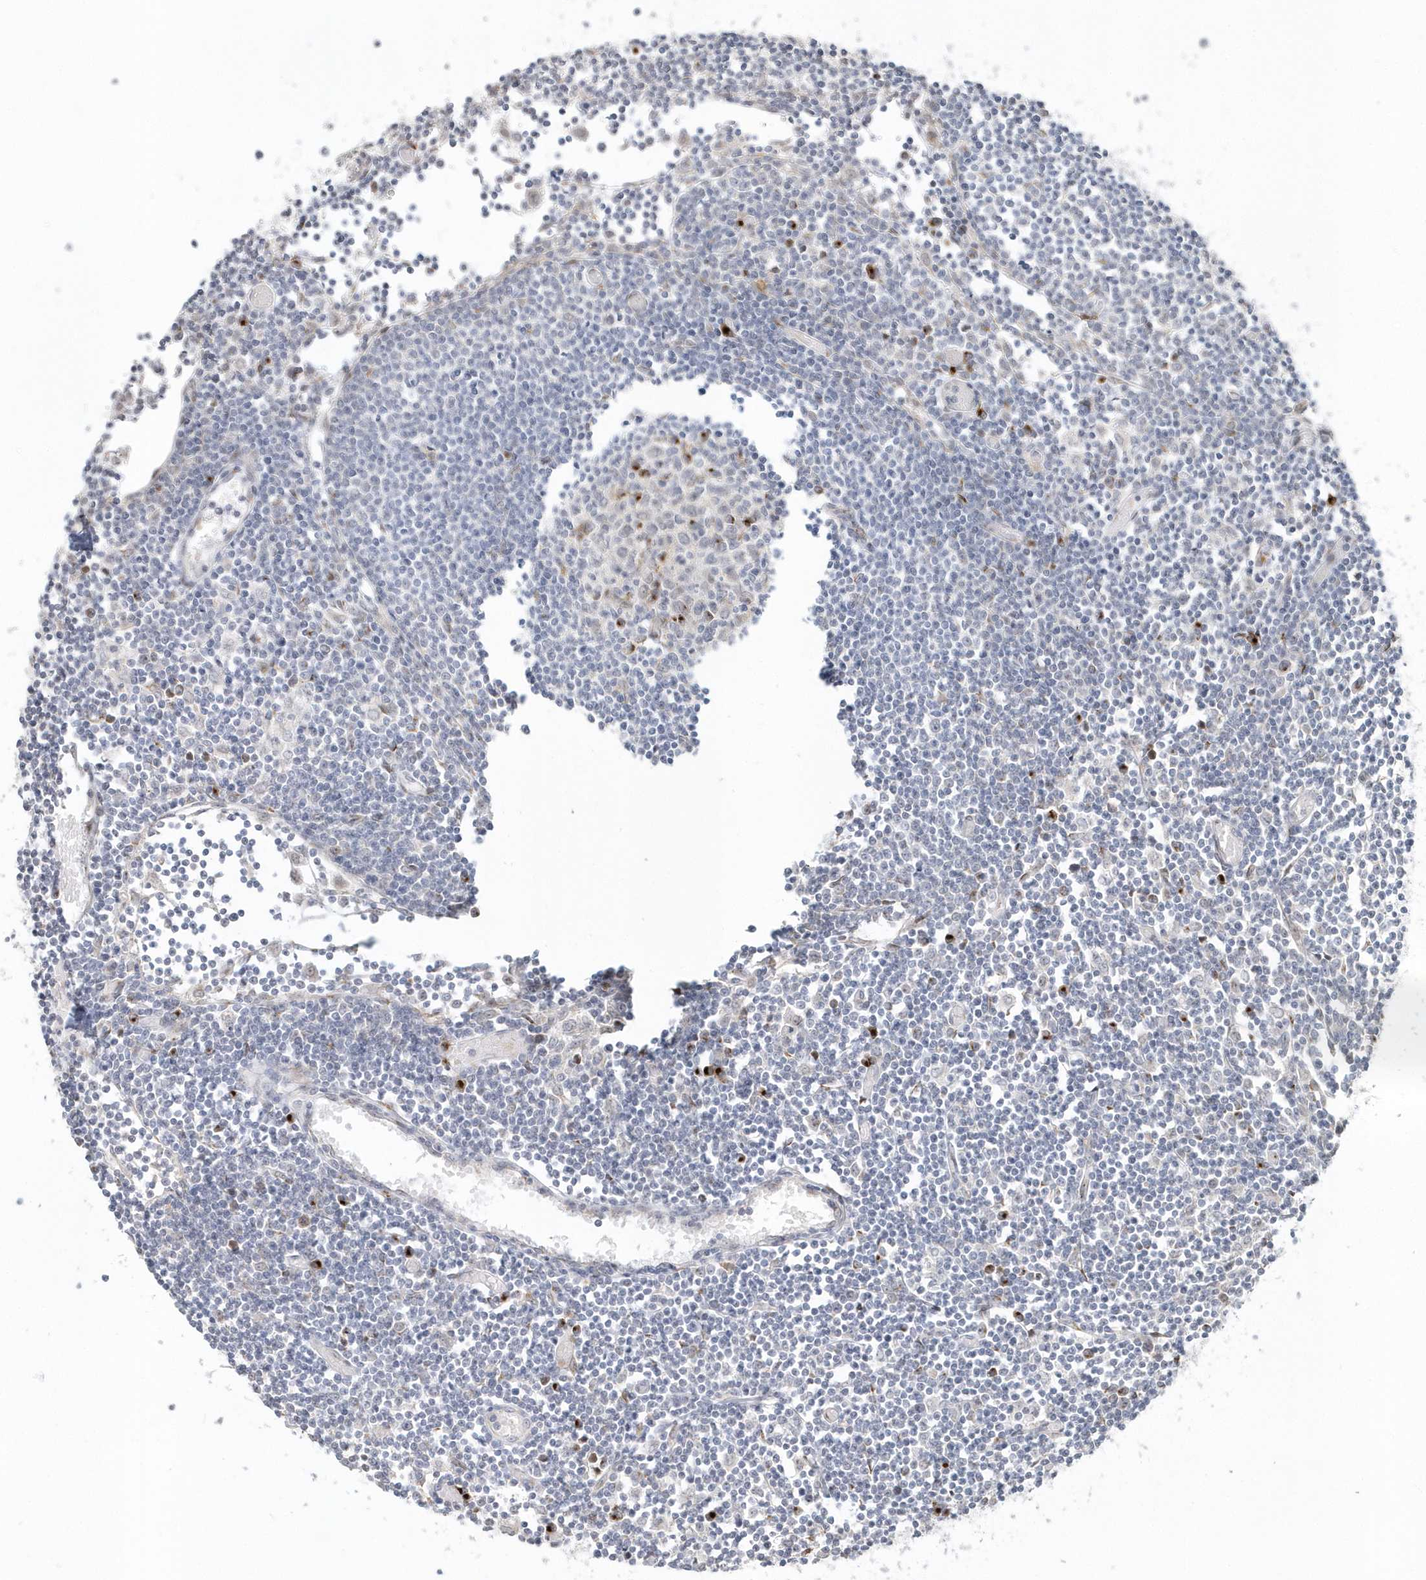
{"staining": {"intensity": "strong", "quantity": "<25%", "location": "cytoplasmic/membranous"}, "tissue": "lymph node", "cell_type": "Germinal center cells", "image_type": "normal", "snomed": [{"axis": "morphology", "description": "Normal tissue, NOS"}, {"axis": "topography", "description": "Lymph node"}], "caption": "Germinal center cells show medium levels of strong cytoplasmic/membranous staining in approximately <25% of cells in benign human lymph node. (Stains: DAB (3,3'-diaminobenzidine) in brown, nuclei in blue, Microscopy: brightfield microscopy at high magnification).", "gene": "DHFR", "patient": {"sex": "female", "age": 11}}